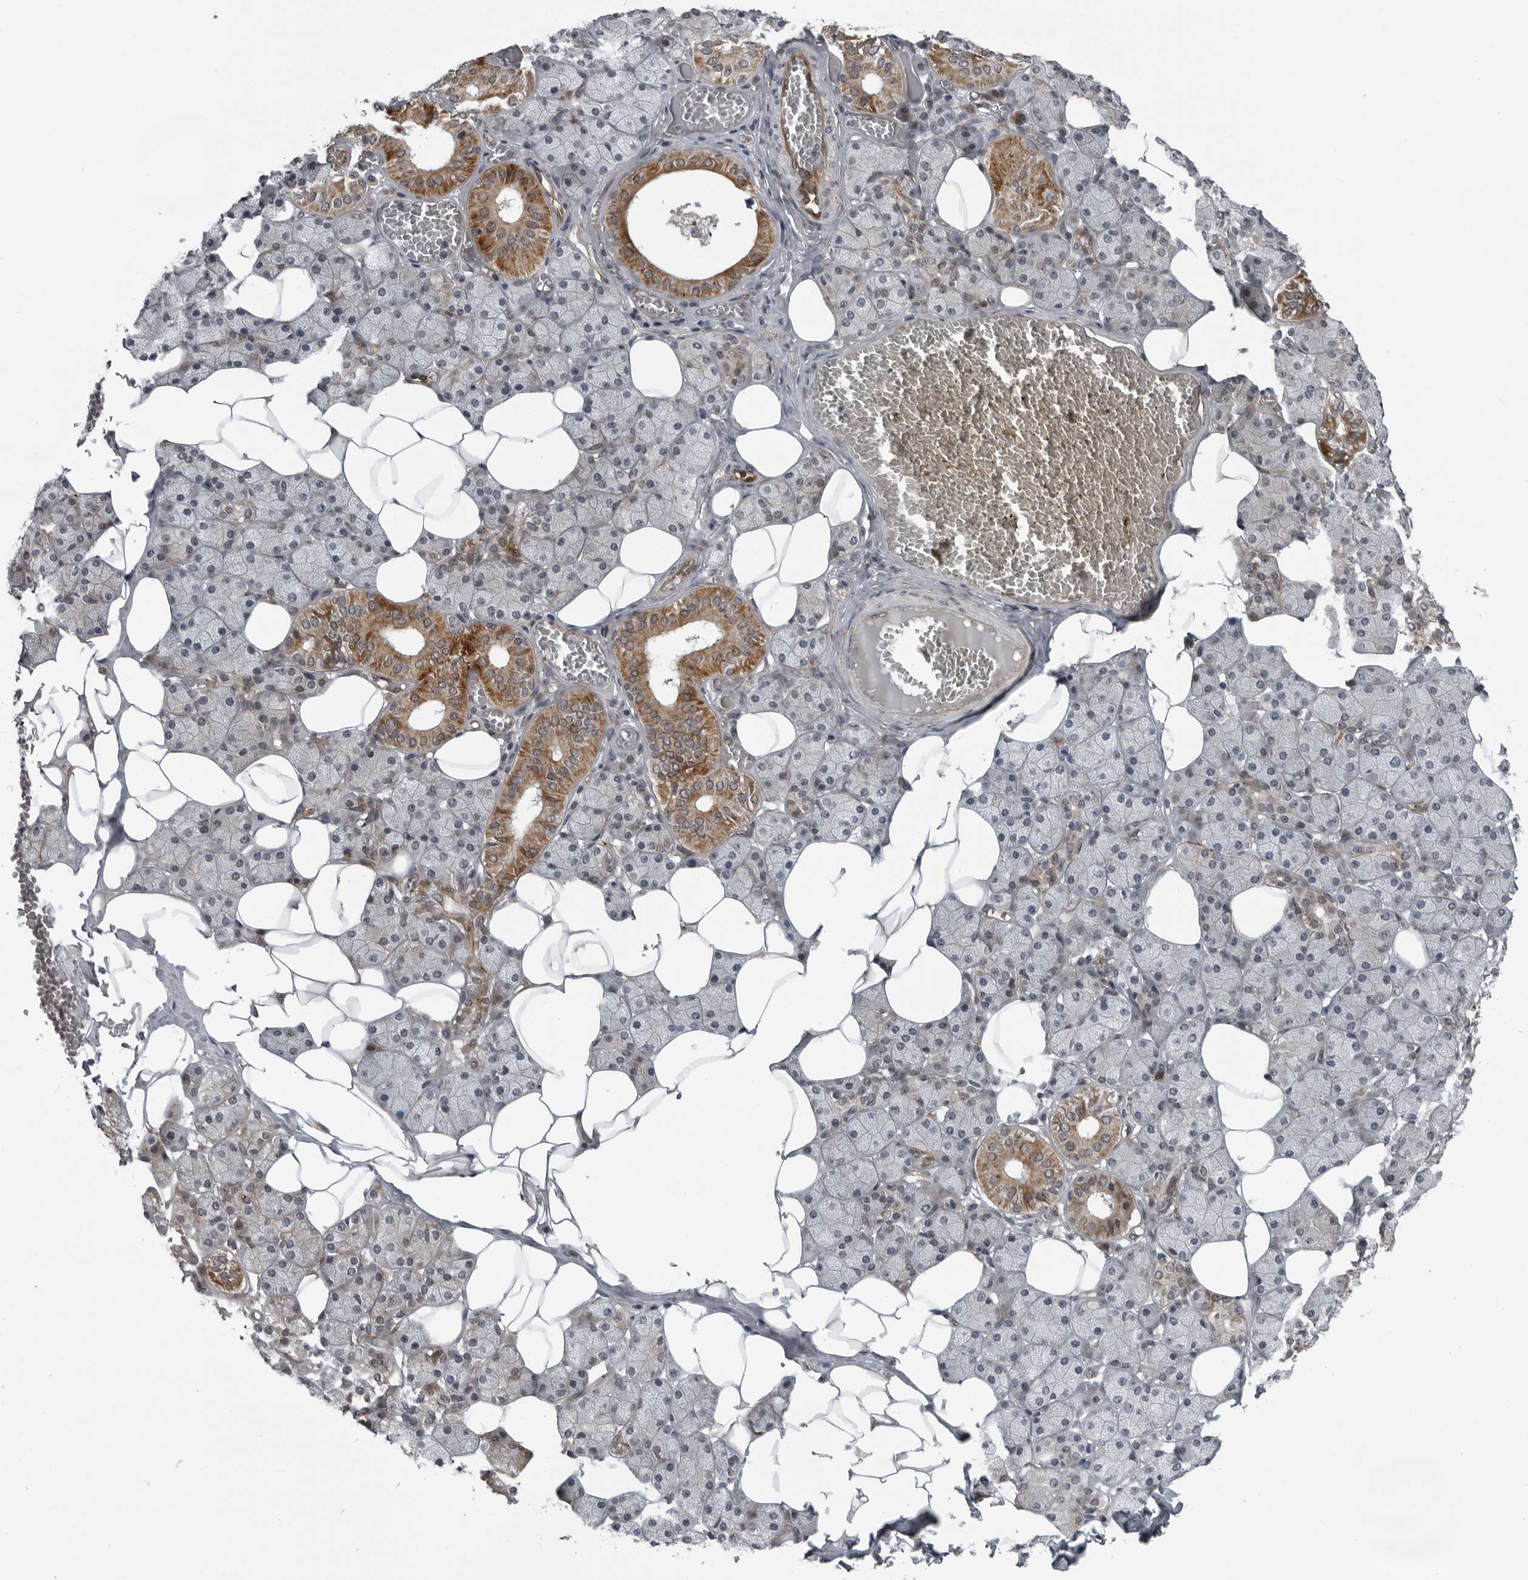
{"staining": {"intensity": "moderate", "quantity": "25%-75%", "location": "cytoplasmic/membranous"}, "tissue": "salivary gland", "cell_type": "Glandular cells", "image_type": "normal", "snomed": [{"axis": "morphology", "description": "Normal tissue, NOS"}, {"axis": "topography", "description": "Salivary gland"}], "caption": "Salivary gland stained for a protein (brown) displays moderate cytoplasmic/membranous positive staining in approximately 25%-75% of glandular cells.", "gene": "FAM102B", "patient": {"sex": "female", "age": 33}}